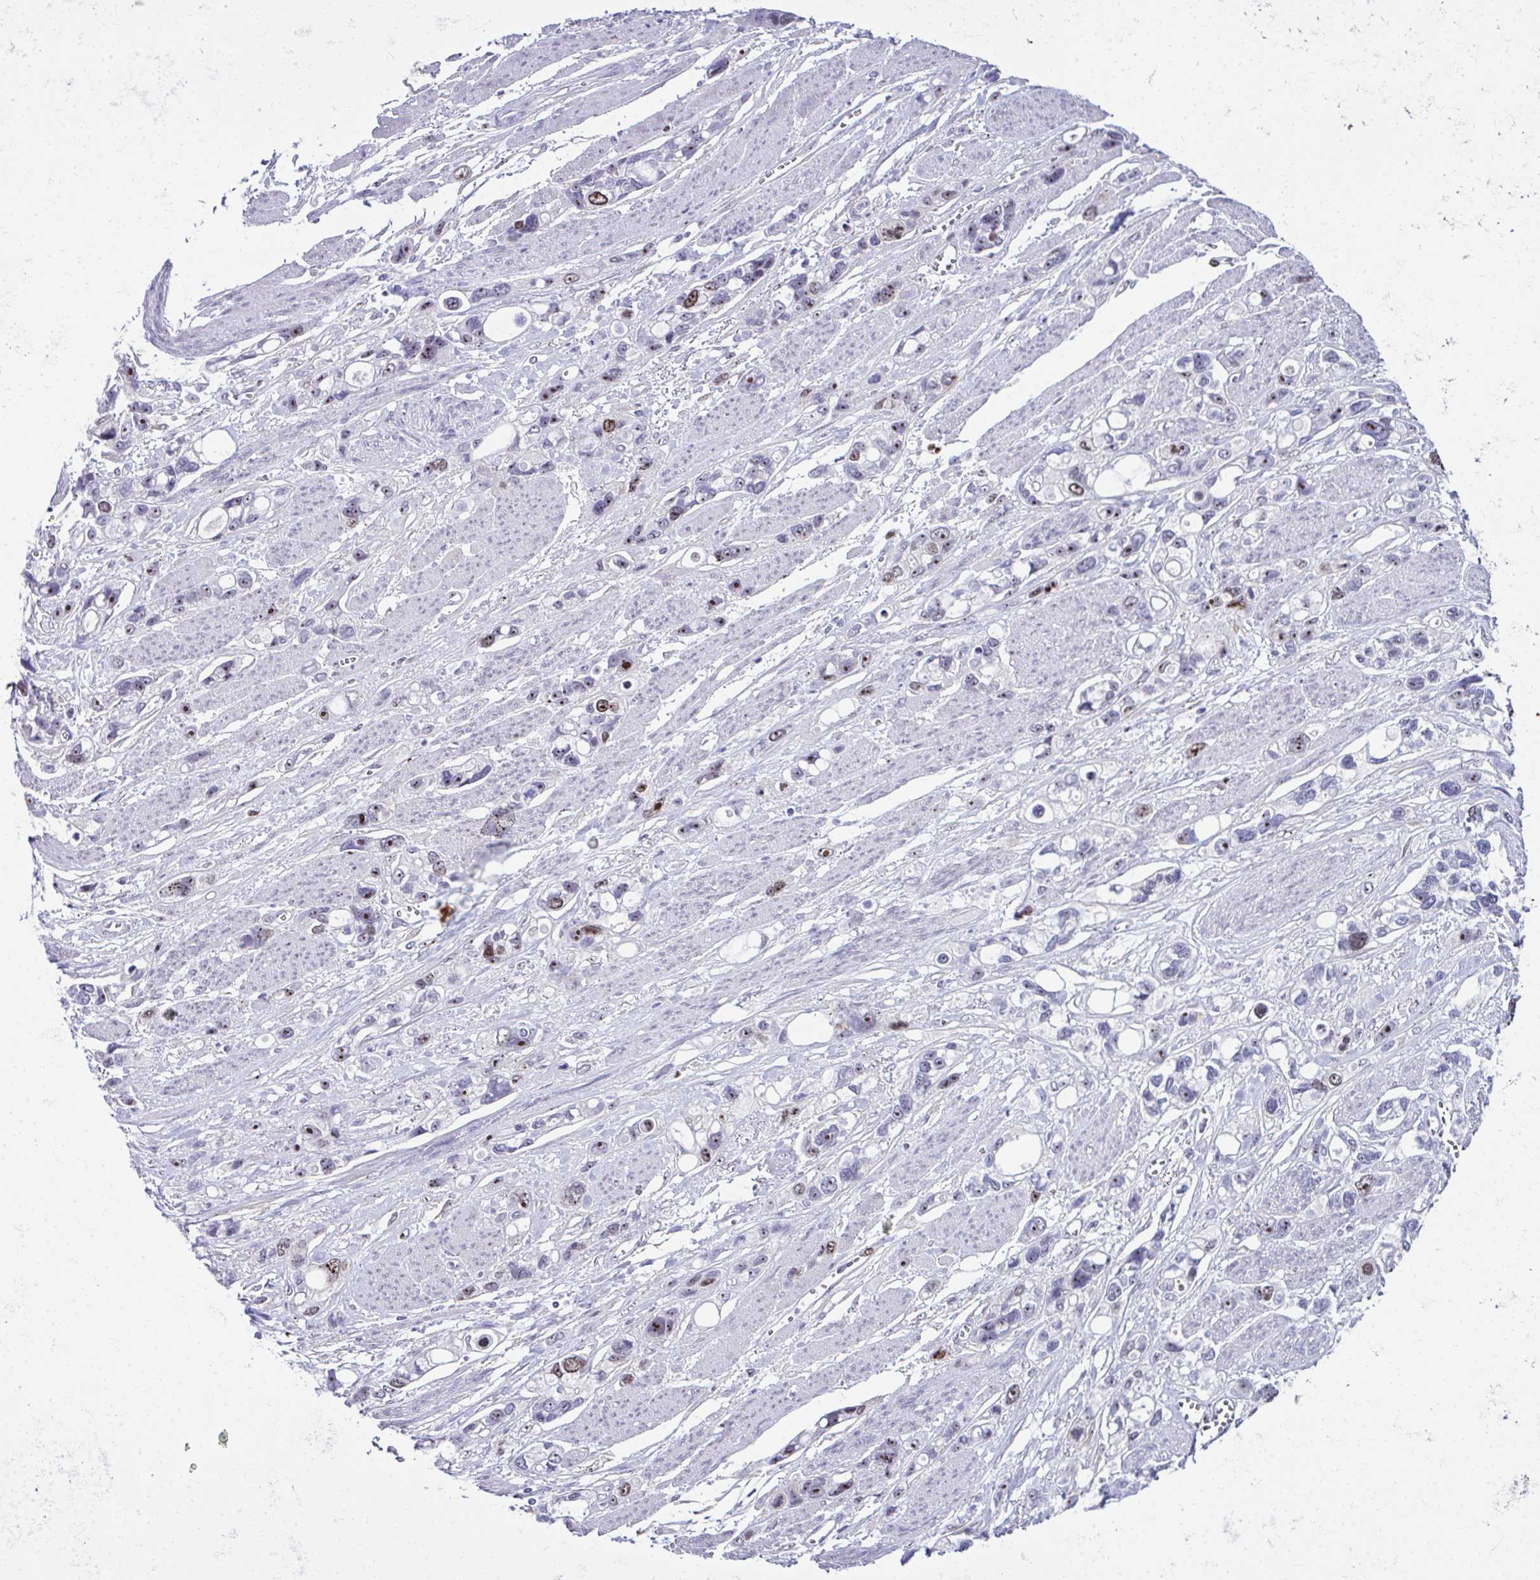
{"staining": {"intensity": "strong", "quantity": "25%-75%", "location": "nuclear"}, "tissue": "stomach cancer", "cell_type": "Tumor cells", "image_type": "cancer", "snomed": [{"axis": "morphology", "description": "Adenocarcinoma, NOS"}, {"axis": "topography", "description": "Stomach, upper"}], "caption": "A high-resolution micrograph shows IHC staining of stomach cancer, which reveals strong nuclear expression in approximately 25%-75% of tumor cells. (Stains: DAB (3,3'-diaminobenzidine) in brown, nuclei in blue, Microscopy: brightfield microscopy at high magnification).", "gene": "CEP72", "patient": {"sex": "female", "age": 81}}